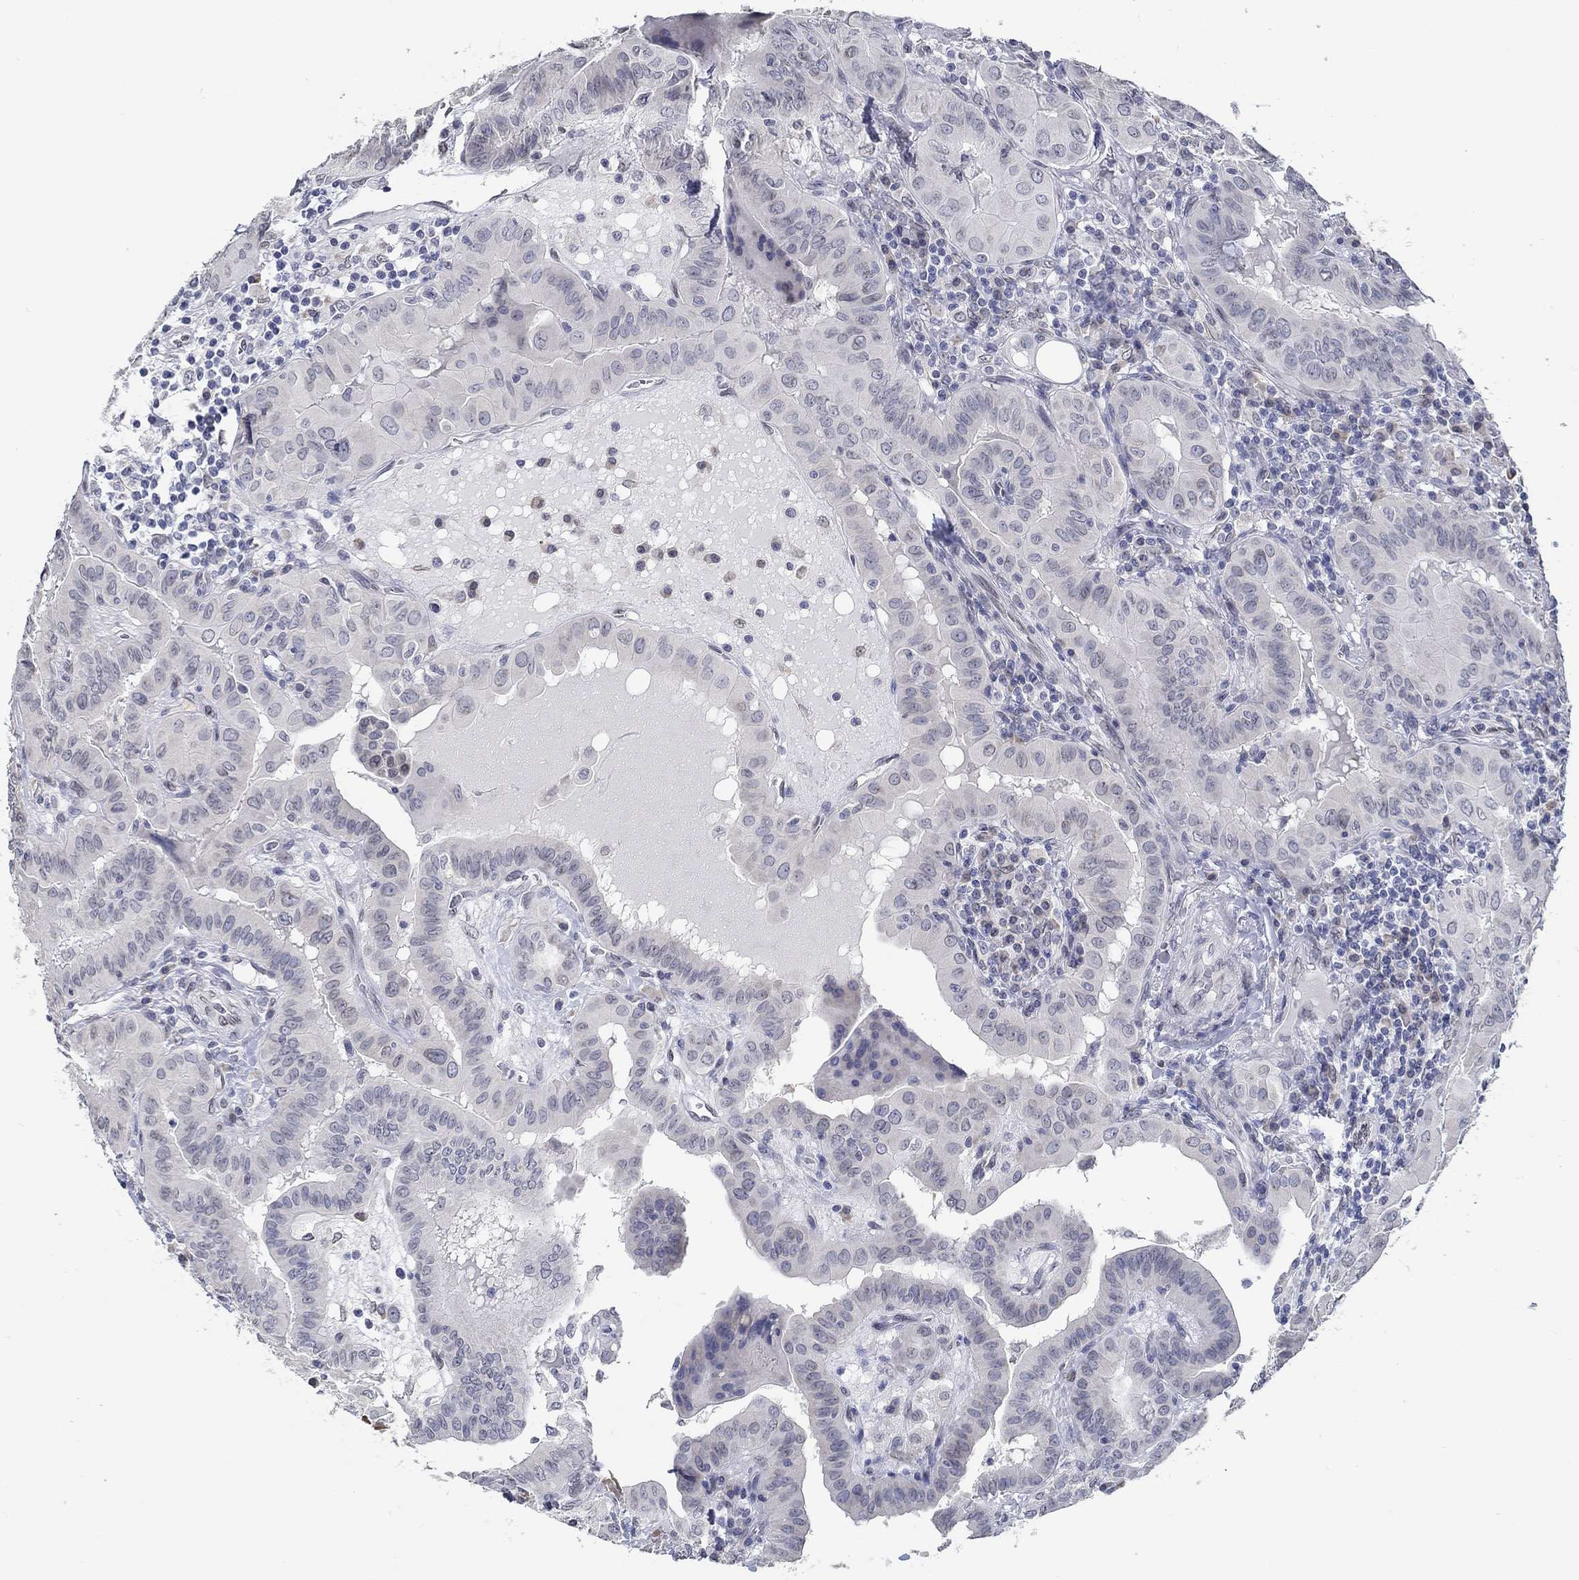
{"staining": {"intensity": "negative", "quantity": "none", "location": "none"}, "tissue": "thyroid cancer", "cell_type": "Tumor cells", "image_type": "cancer", "snomed": [{"axis": "morphology", "description": "Papillary adenocarcinoma, NOS"}, {"axis": "topography", "description": "Thyroid gland"}], "caption": "IHC histopathology image of thyroid papillary adenocarcinoma stained for a protein (brown), which shows no positivity in tumor cells. (Brightfield microscopy of DAB (3,3'-diaminobenzidine) immunohistochemistry (IHC) at high magnification).", "gene": "NUP155", "patient": {"sex": "female", "age": 37}}